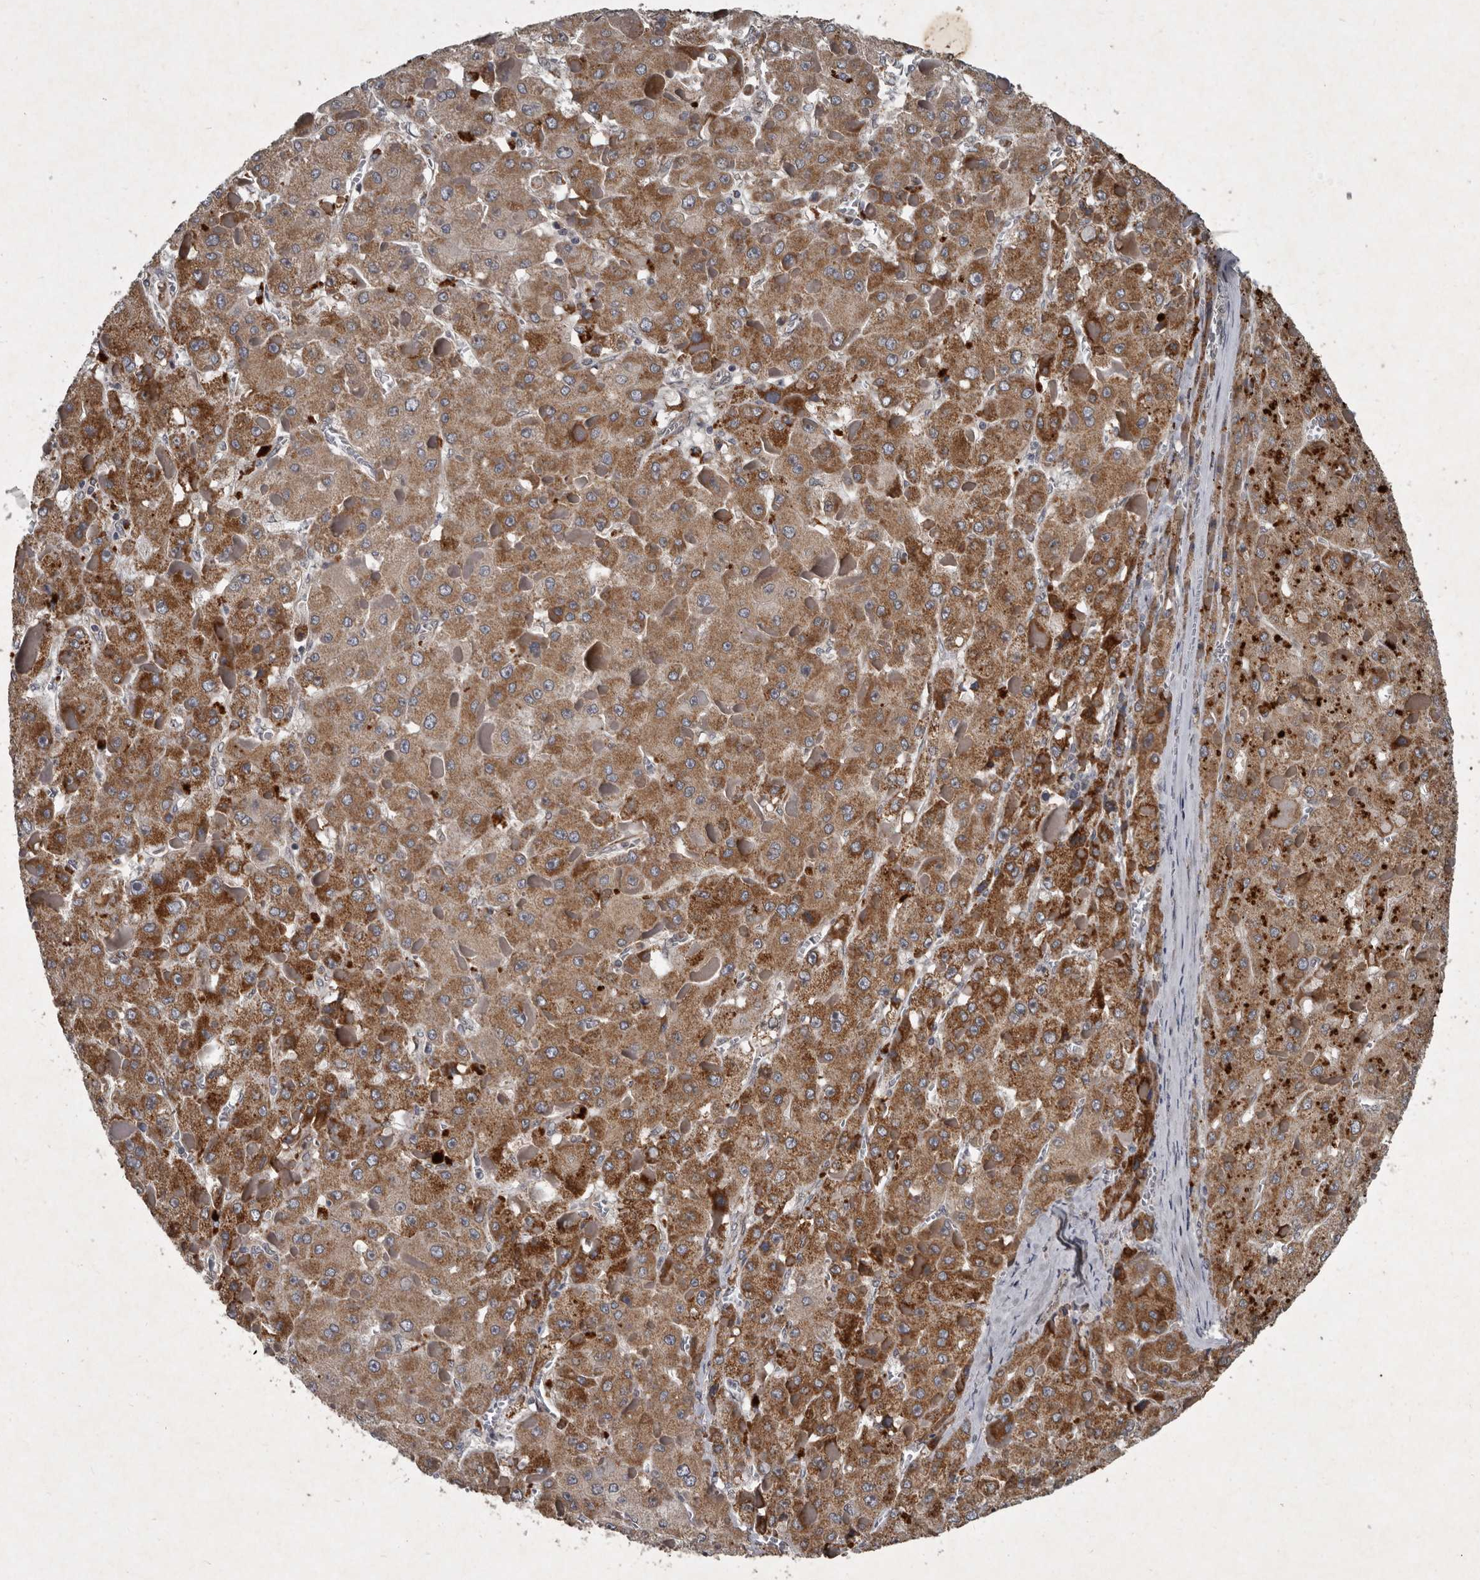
{"staining": {"intensity": "moderate", "quantity": ">75%", "location": "cytoplasmic/membranous"}, "tissue": "liver cancer", "cell_type": "Tumor cells", "image_type": "cancer", "snomed": [{"axis": "morphology", "description": "Carcinoma, Hepatocellular, NOS"}, {"axis": "topography", "description": "Liver"}], "caption": "Liver cancer (hepatocellular carcinoma) stained with a protein marker shows moderate staining in tumor cells.", "gene": "MRPS15", "patient": {"sex": "female", "age": 73}}